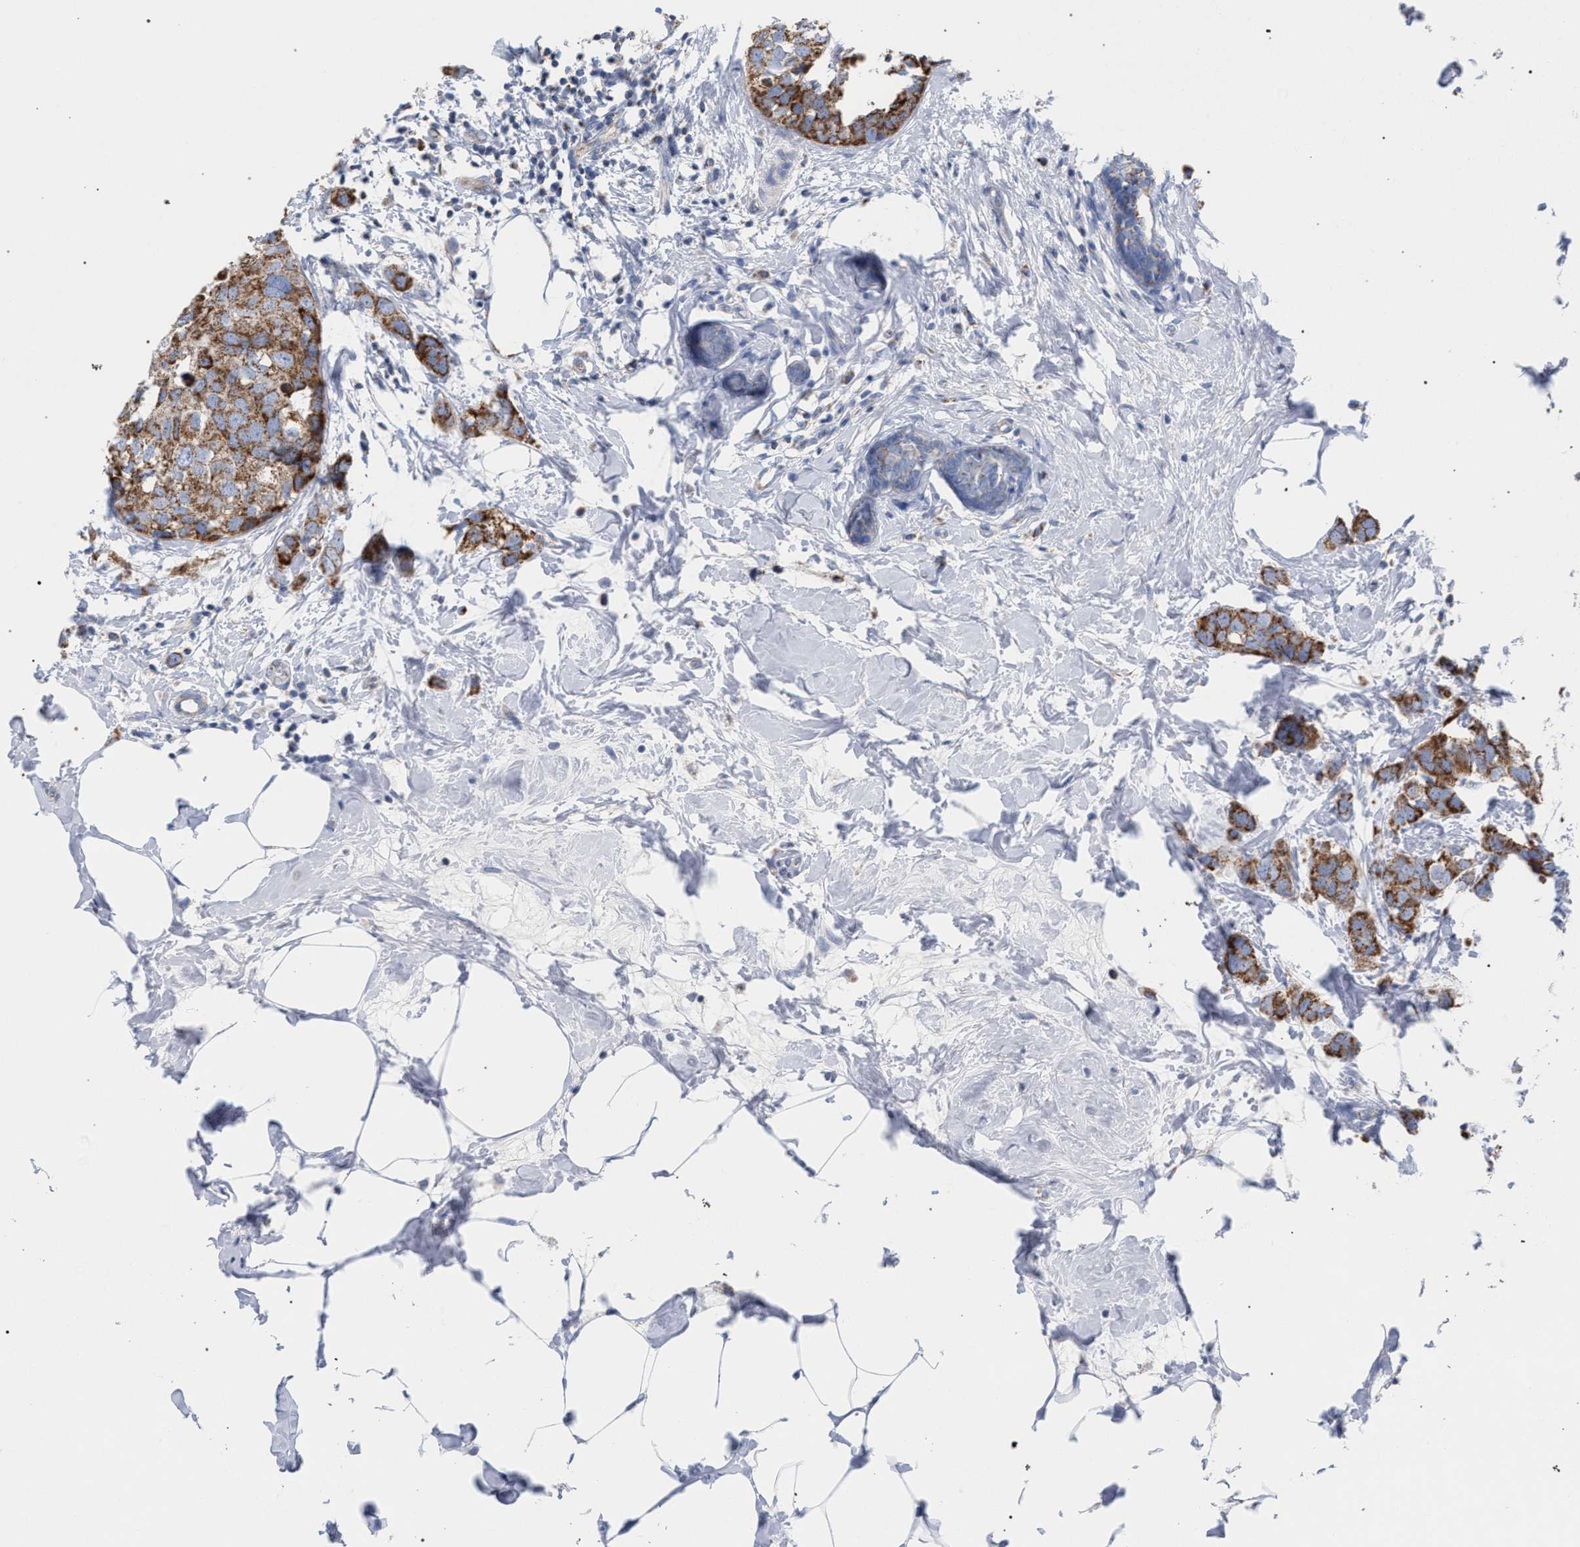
{"staining": {"intensity": "moderate", "quantity": ">75%", "location": "cytoplasmic/membranous"}, "tissue": "breast cancer", "cell_type": "Tumor cells", "image_type": "cancer", "snomed": [{"axis": "morphology", "description": "Normal tissue, NOS"}, {"axis": "morphology", "description": "Duct carcinoma"}, {"axis": "topography", "description": "Breast"}], "caption": "Tumor cells show medium levels of moderate cytoplasmic/membranous positivity in approximately >75% of cells in human invasive ductal carcinoma (breast). (Stains: DAB in brown, nuclei in blue, Microscopy: brightfield microscopy at high magnification).", "gene": "ECI2", "patient": {"sex": "female", "age": 50}}